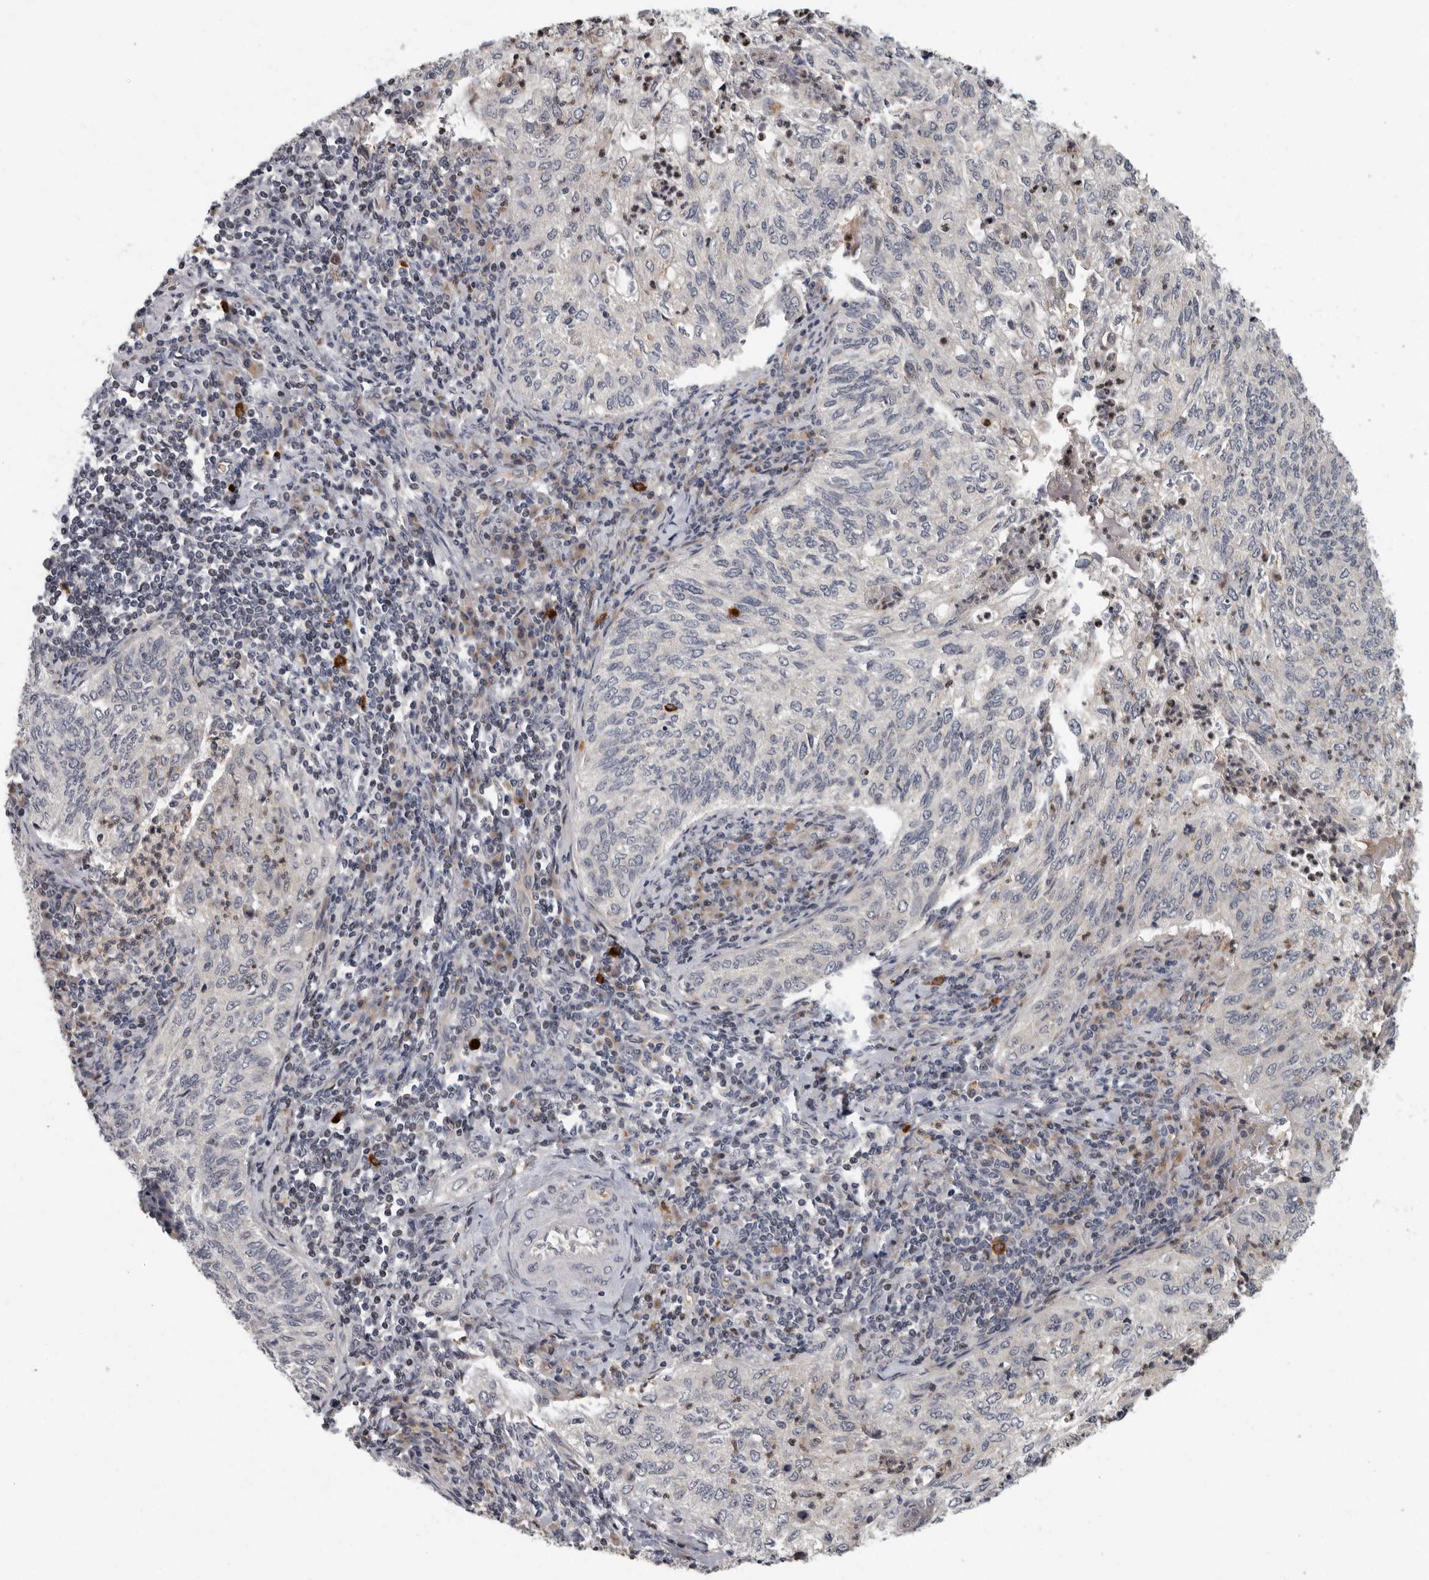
{"staining": {"intensity": "negative", "quantity": "none", "location": "none"}, "tissue": "cervical cancer", "cell_type": "Tumor cells", "image_type": "cancer", "snomed": [{"axis": "morphology", "description": "Squamous cell carcinoma, NOS"}, {"axis": "topography", "description": "Cervix"}], "caption": "This is a histopathology image of immunohistochemistry (IHC) staining of cervical cancer (squamous cell carcinoma), which shows no staining in tumor cells.", "gene": "PDCD11", "patient": {"sex": "female", "age": 30}}